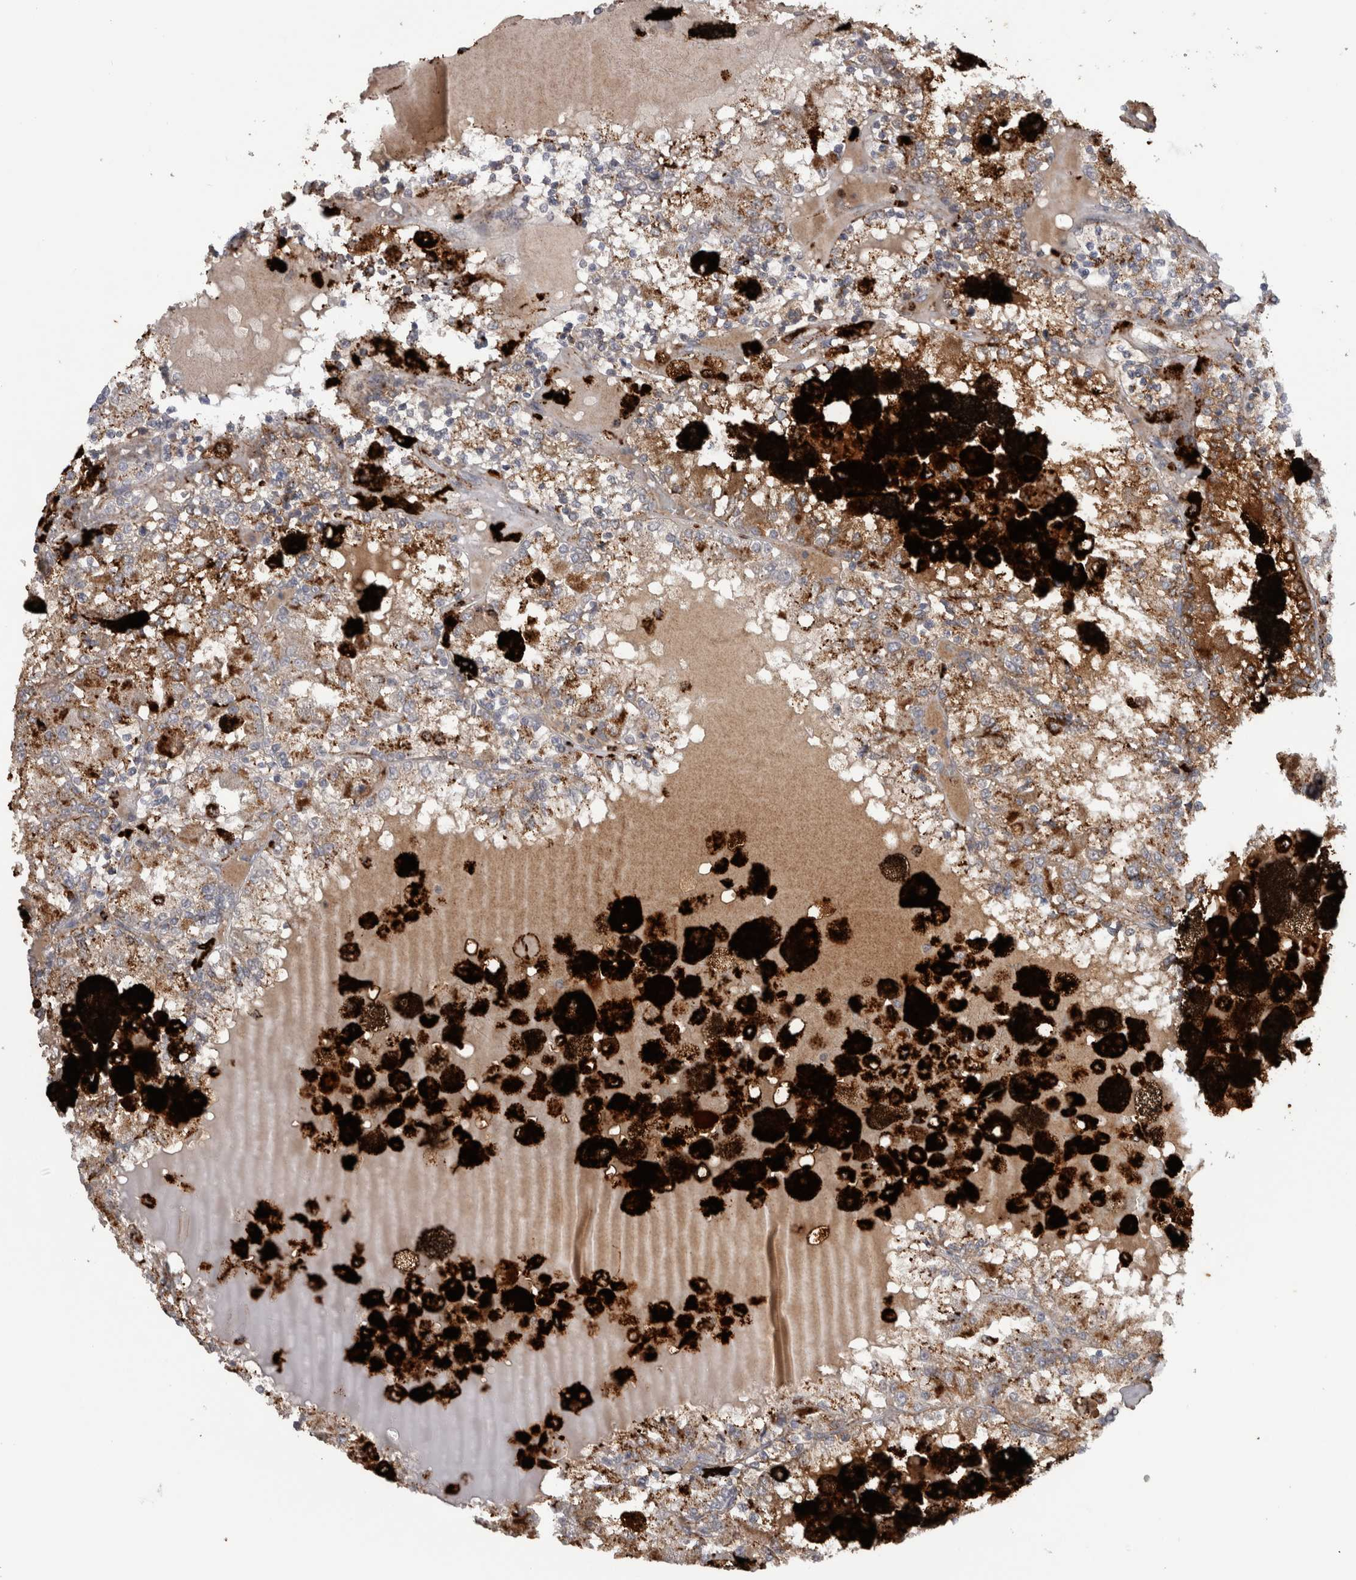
{"staining": {"intensity": "moderate", "quantity": "25%-75%", "location": "cytoplasmic/membranous"}, "tissue": "renal cancer", "cell_type": "Tumor cells", "image_type": "cancer", "snomed": [{"axis": "morphology", "description": "Adenocarcinoma, NOS"}, {"axis": "topography", "description": "Kidney"}], "caption": "Human renal cancer (adenocarcinoma) stained with a protein marker demonstrates moderate staining in tumor cells.", "gene": "CTSZ", "patient": {"sex": "female", "age": 56}}